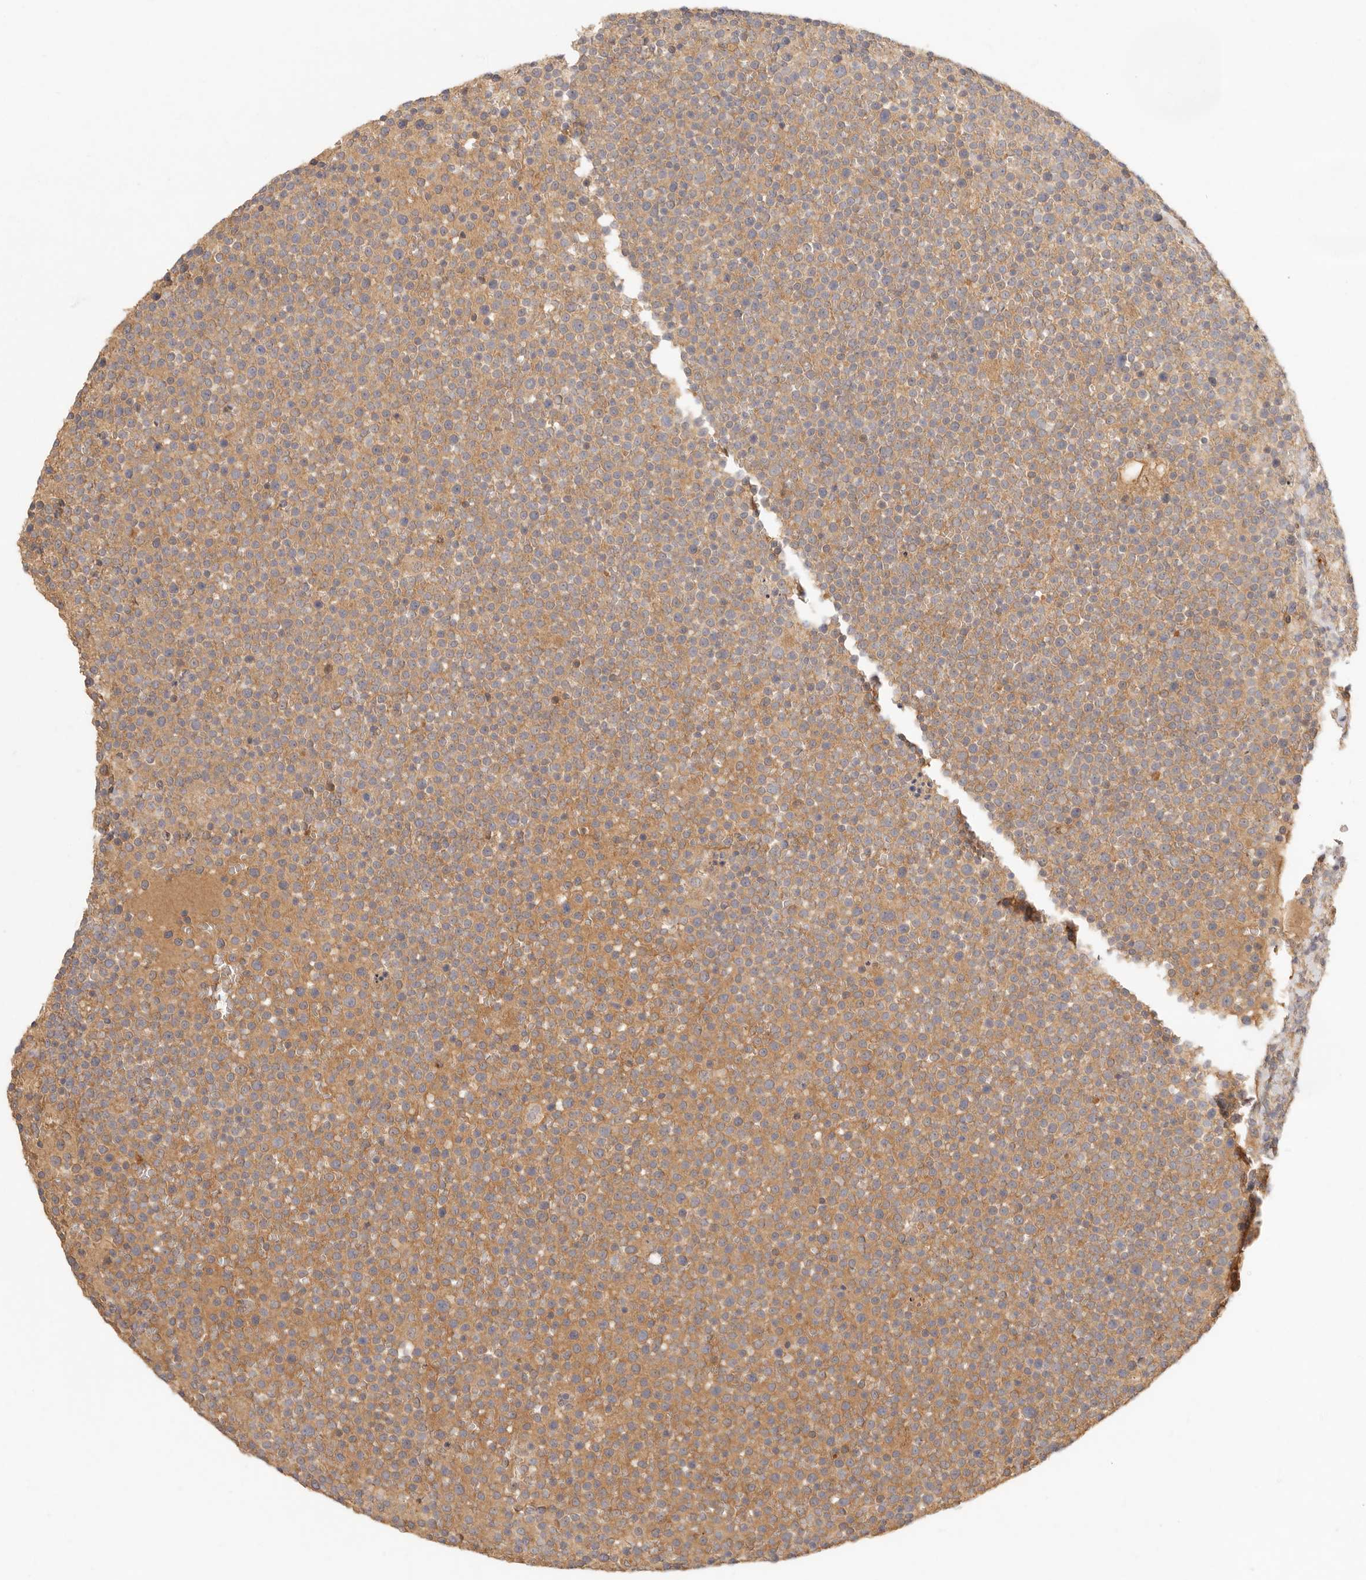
{"staining": {"intensity": "moderate", "quantity": ">75%", "location": "cytoplasmic/membranous"}, "tissue": "lymphoma", "cell_type": "Tumor cells", "image_type": "cancer", "snomed": [{"axis": "morphology", "description": "Malignant lymphoma, non-Hodgkin's type, High grade"}, {"axis": "topography", "description": "Lymph node"}], "caption": "This micrograph exhibits immunohistochemistry staining of lymphoma, with medium moderate cytoplasmic/membranous expression in approximately >75% of tumor cells.", "gene": "VIPR1", "patient": {"sex": "male", "age": 61}}